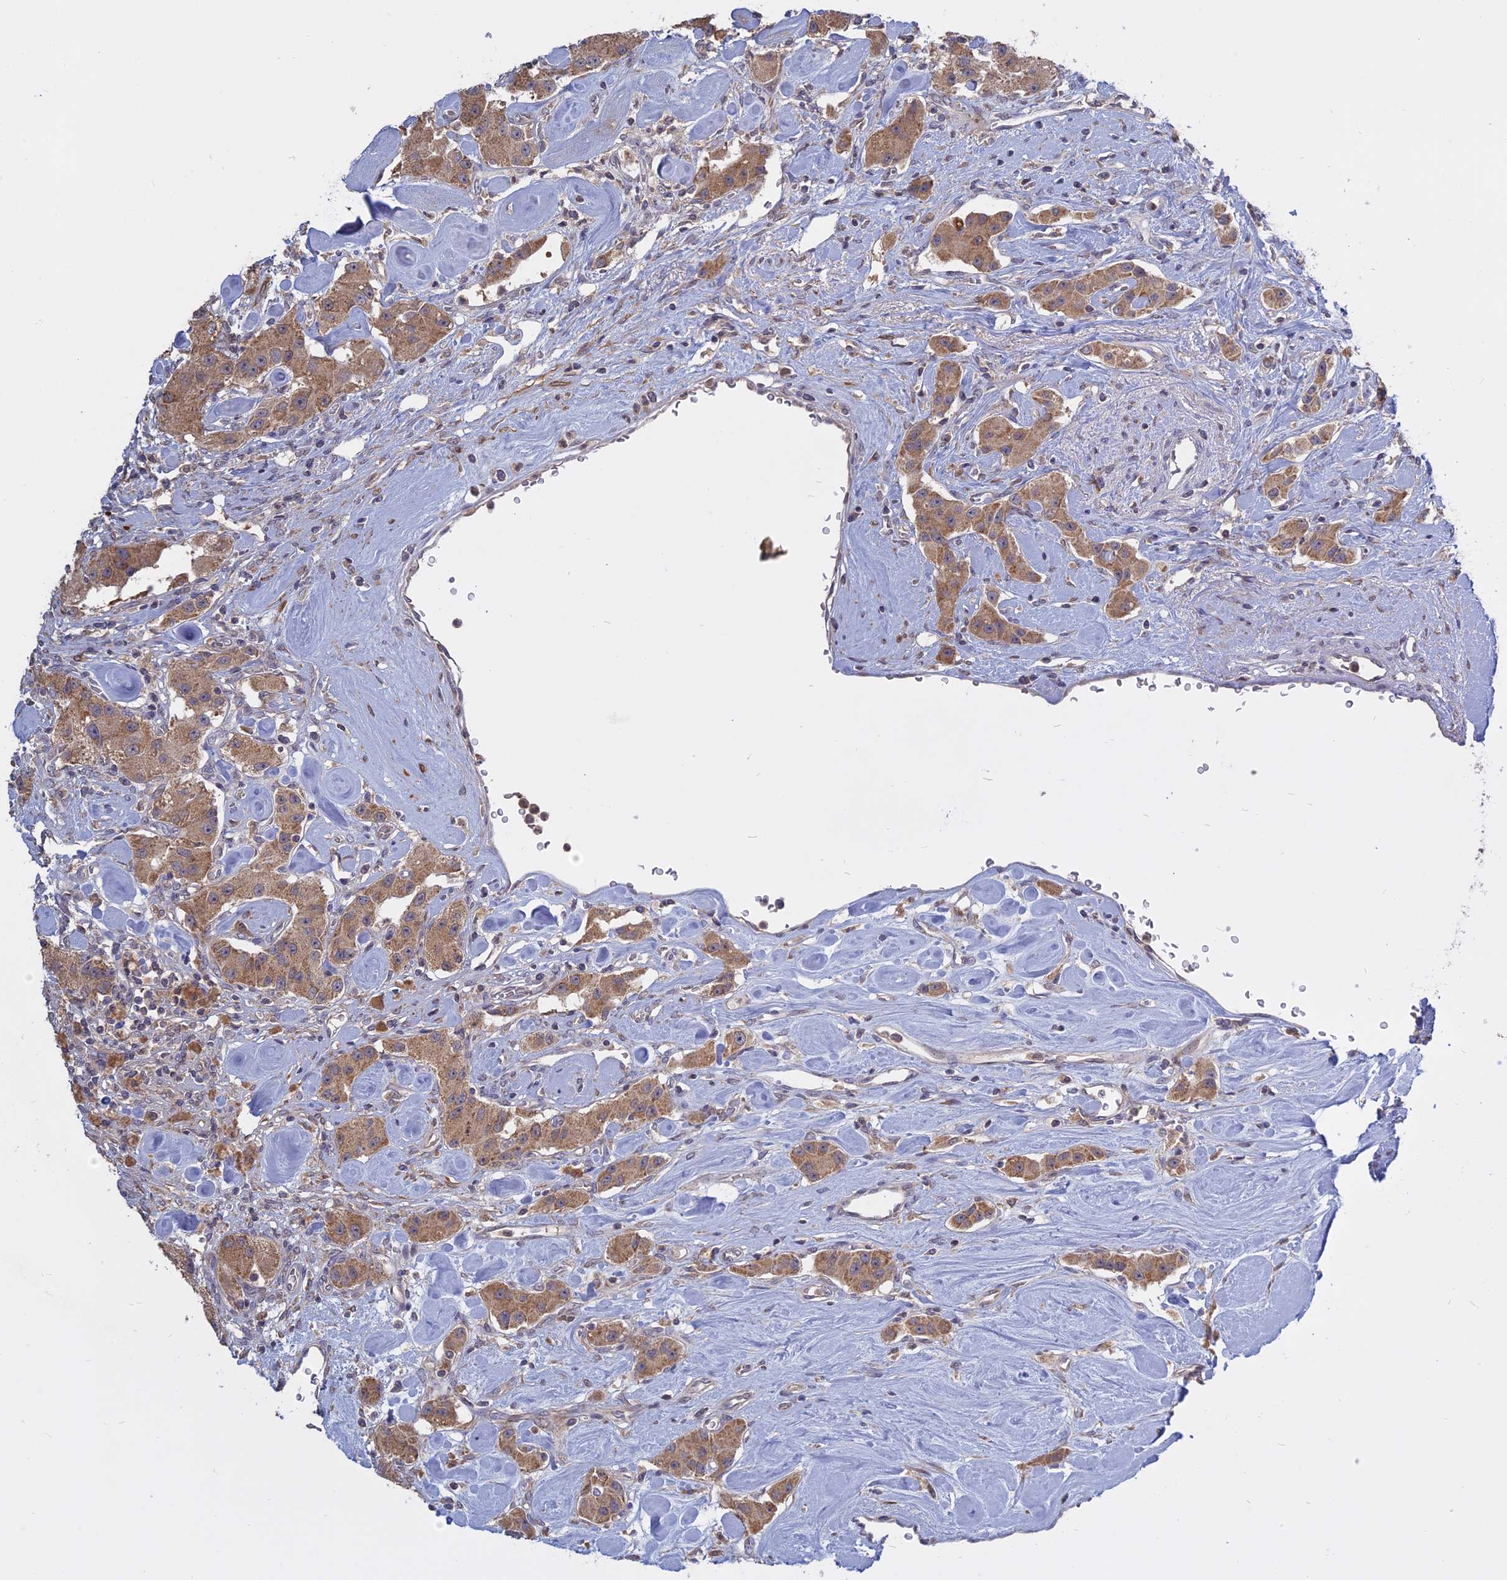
{"staining": {"intensity": "moderate", "quantity": ">75%", "location": "cytoplasmic/membranous"}, "tissue": "carcinoid", "cell_type": "Tumor cells", "image_type": "cancer", "snomed": [{"axis": "morphology", "description": "Carcinoid, malignant, NOS"}, {"axis": "topography", "description": "Pancreas"}], "caption": "There is medium levels of moderate cytoplasmic/membranous expression in tumor cells of carcinoid, as demonstrated by immunohistochemical staining (brown color).", "gene": "TMEM208", "patient": {"sex": "male", "age": 41}}